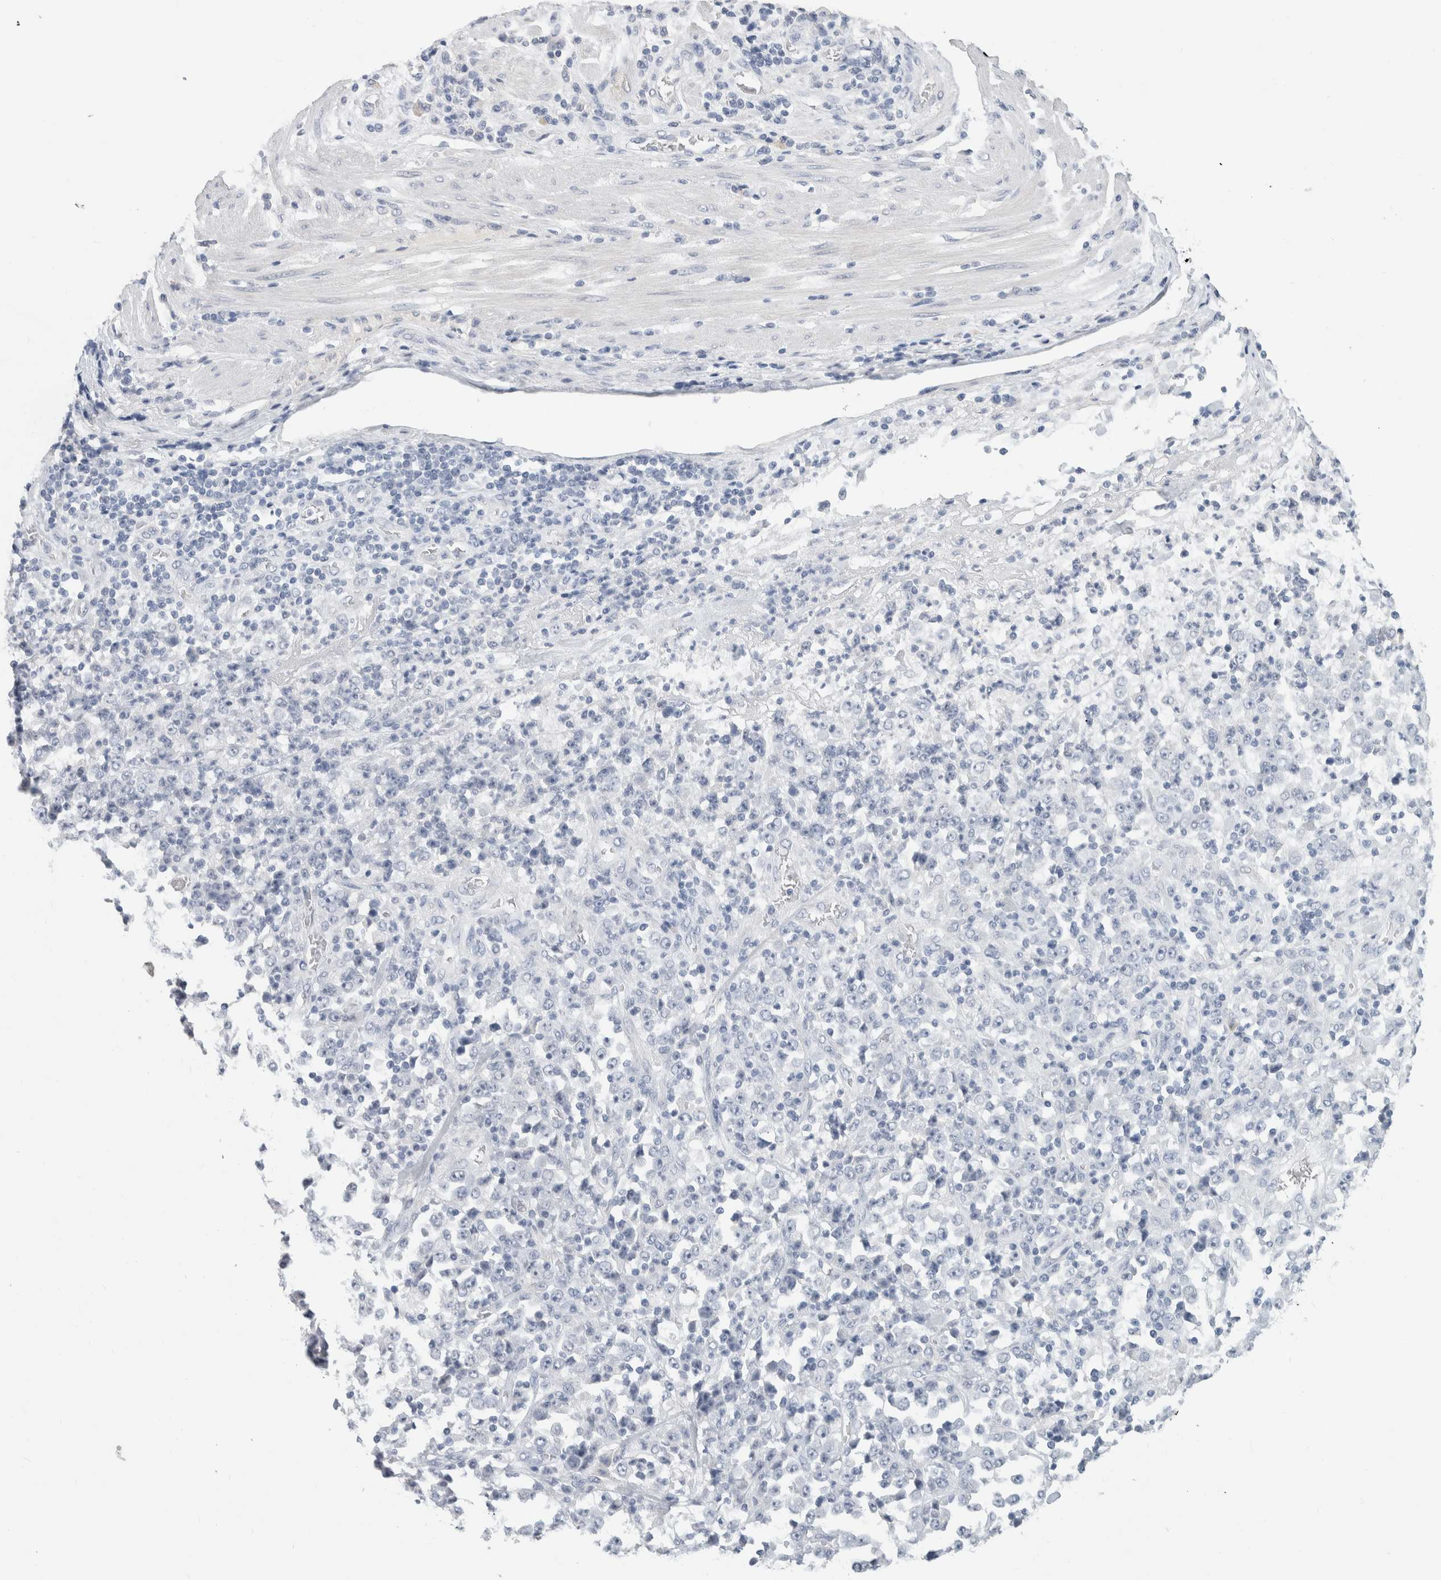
{"staining": {"intensity": "negative", "quantity": "none", "location": "none"}, "tissue": "stomach cancer", "cell_type": "Tumor cells", "image_type": "cancer", "snomed": [{"axis": "morphology", "description": "Normal tissue, NOS"}, {"axis": "morphology", "description": "Adenocarcinoma, NOS"}, {"axis": "topography", "description": "Stomach, upper"}, {"axis": "topography", "description": "Stomach"}], "caption": "The image demonstrates no staining of tumor cells in stomach cancer (adenocarcinoma).", "gene": "BCAN", "patient": {"sex": "male", "age": 59}}